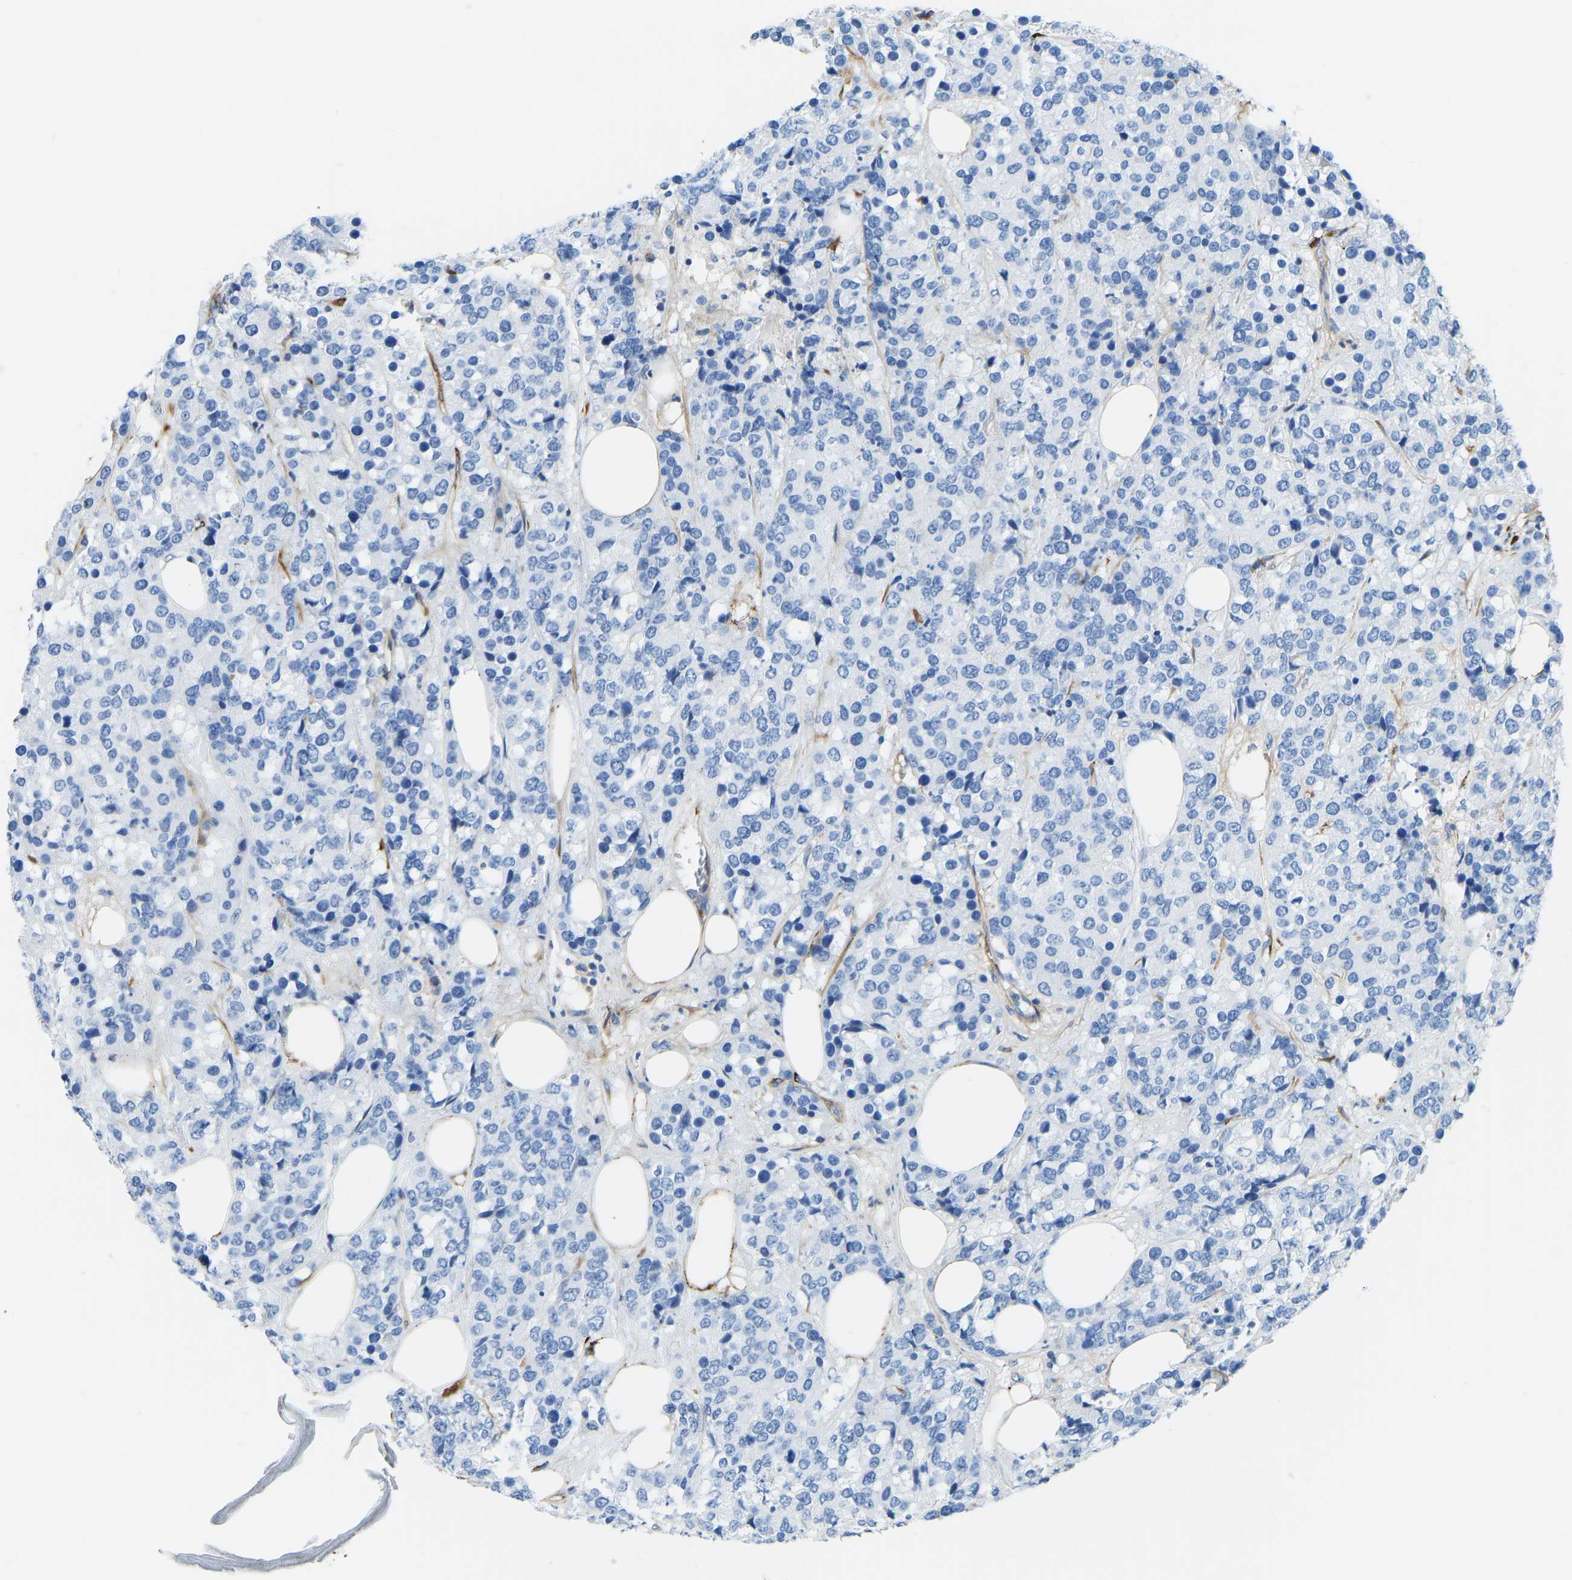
{"staining": {"intensity": "negative", "quantity": "none", "location": "none"}, "tissue": "breast cancer", "cell_type": "Tumor cells", "image_type": "cancer", "snomed": [{"axis": "morphology", "description": "Lobular carcinoma"}, {"axis": "topography", "description": "Breast"}], "caption": "The photomicrograph displays no staining of tumor cells in breast cancer. (DAB immunohistochemistry visualized using brightfield microscopy, high magnification).", "gene": "COL15A1", "patient": {"sex": "female", "age": 59}}